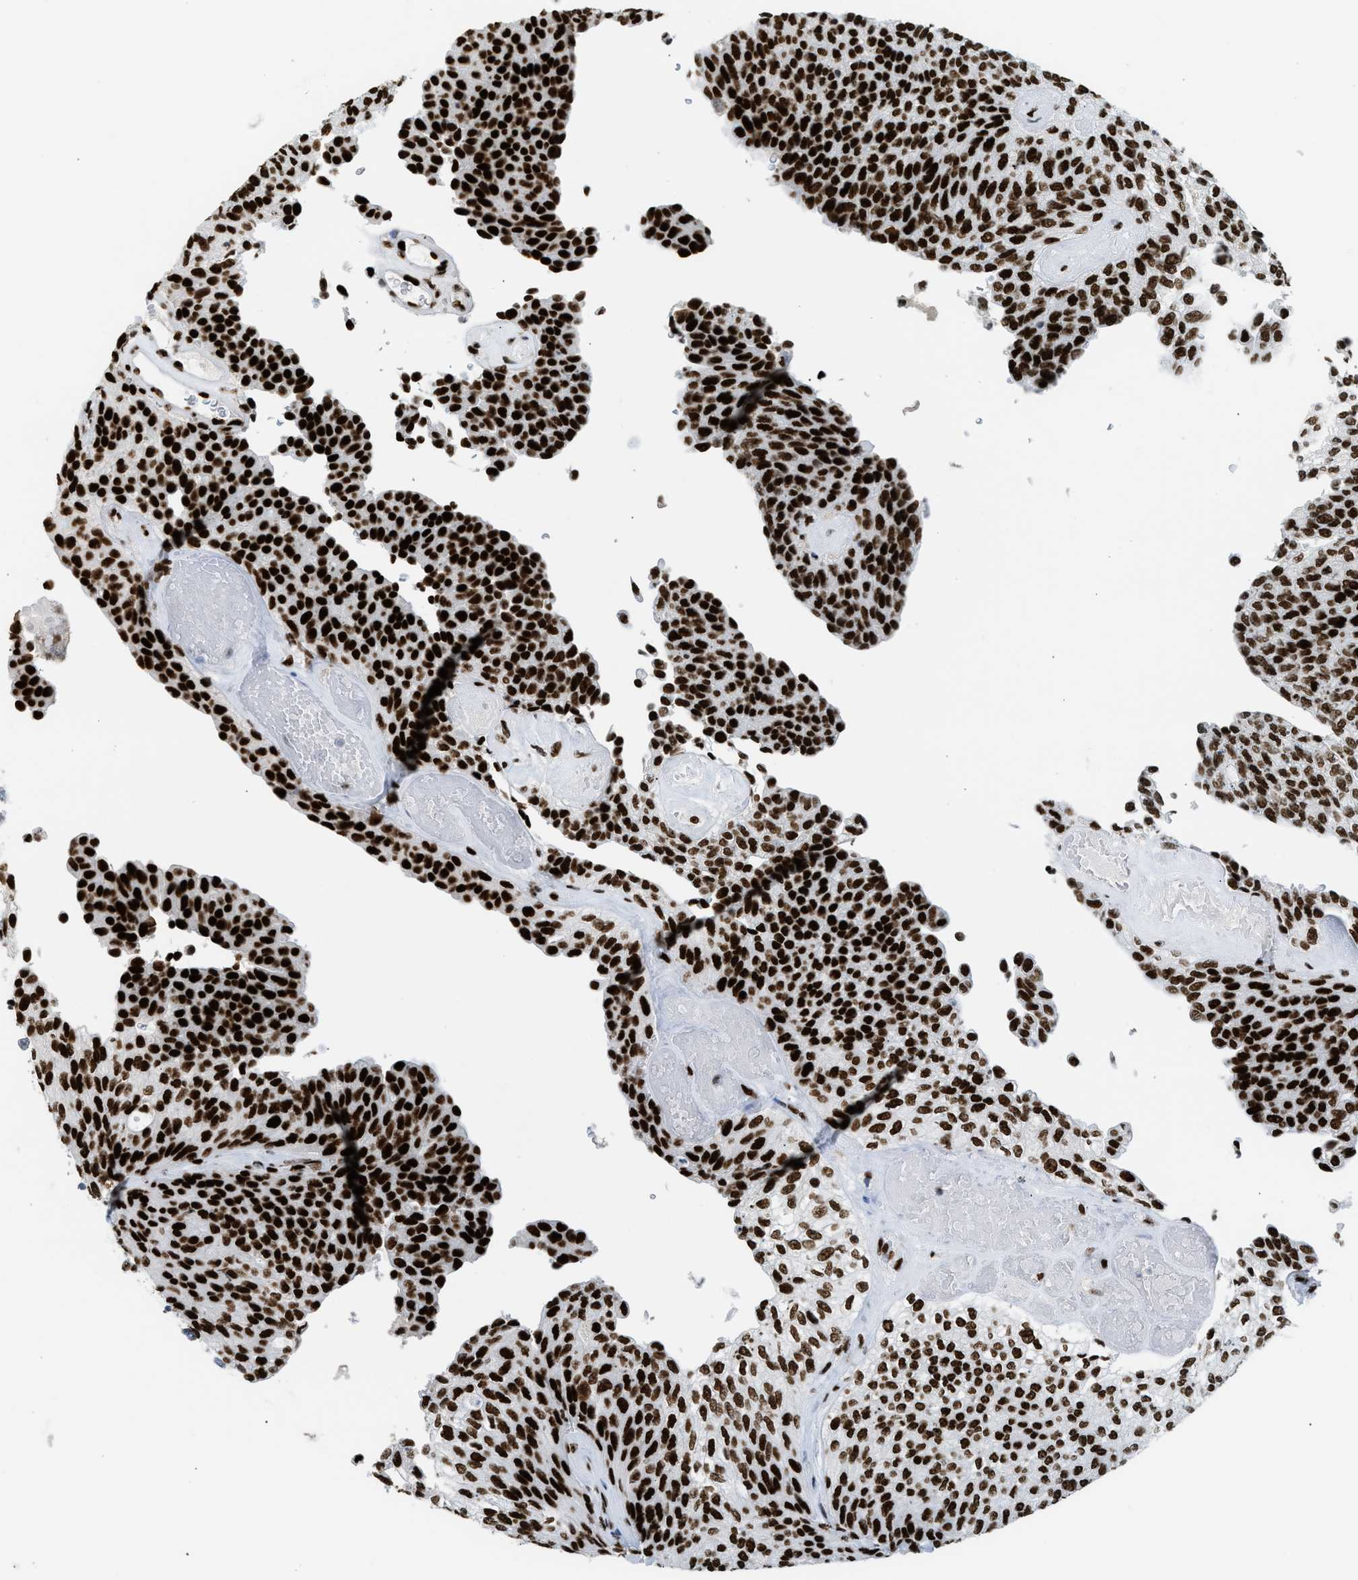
{"staining": {"intensity": "strong", "quantity": ">75%", "location": "nuclear"}, "tissue": "urothelial cancer", "cell_type": "Tumor cells", "image_type": "cancer", "snomed": [{"axis": "morphology", "description": "Urothelial carcinoma, Low grade"}, {"axis": "topography", "description": "Urinary bladder"}], "caption": "Approximately >75% of tumor cells in human urothelial cancer display strong nuclear protein expression as visualized by brown immunohistochemical staining.", "gene": "PIF1", "patient": {"sex": "female", "age": 79}}